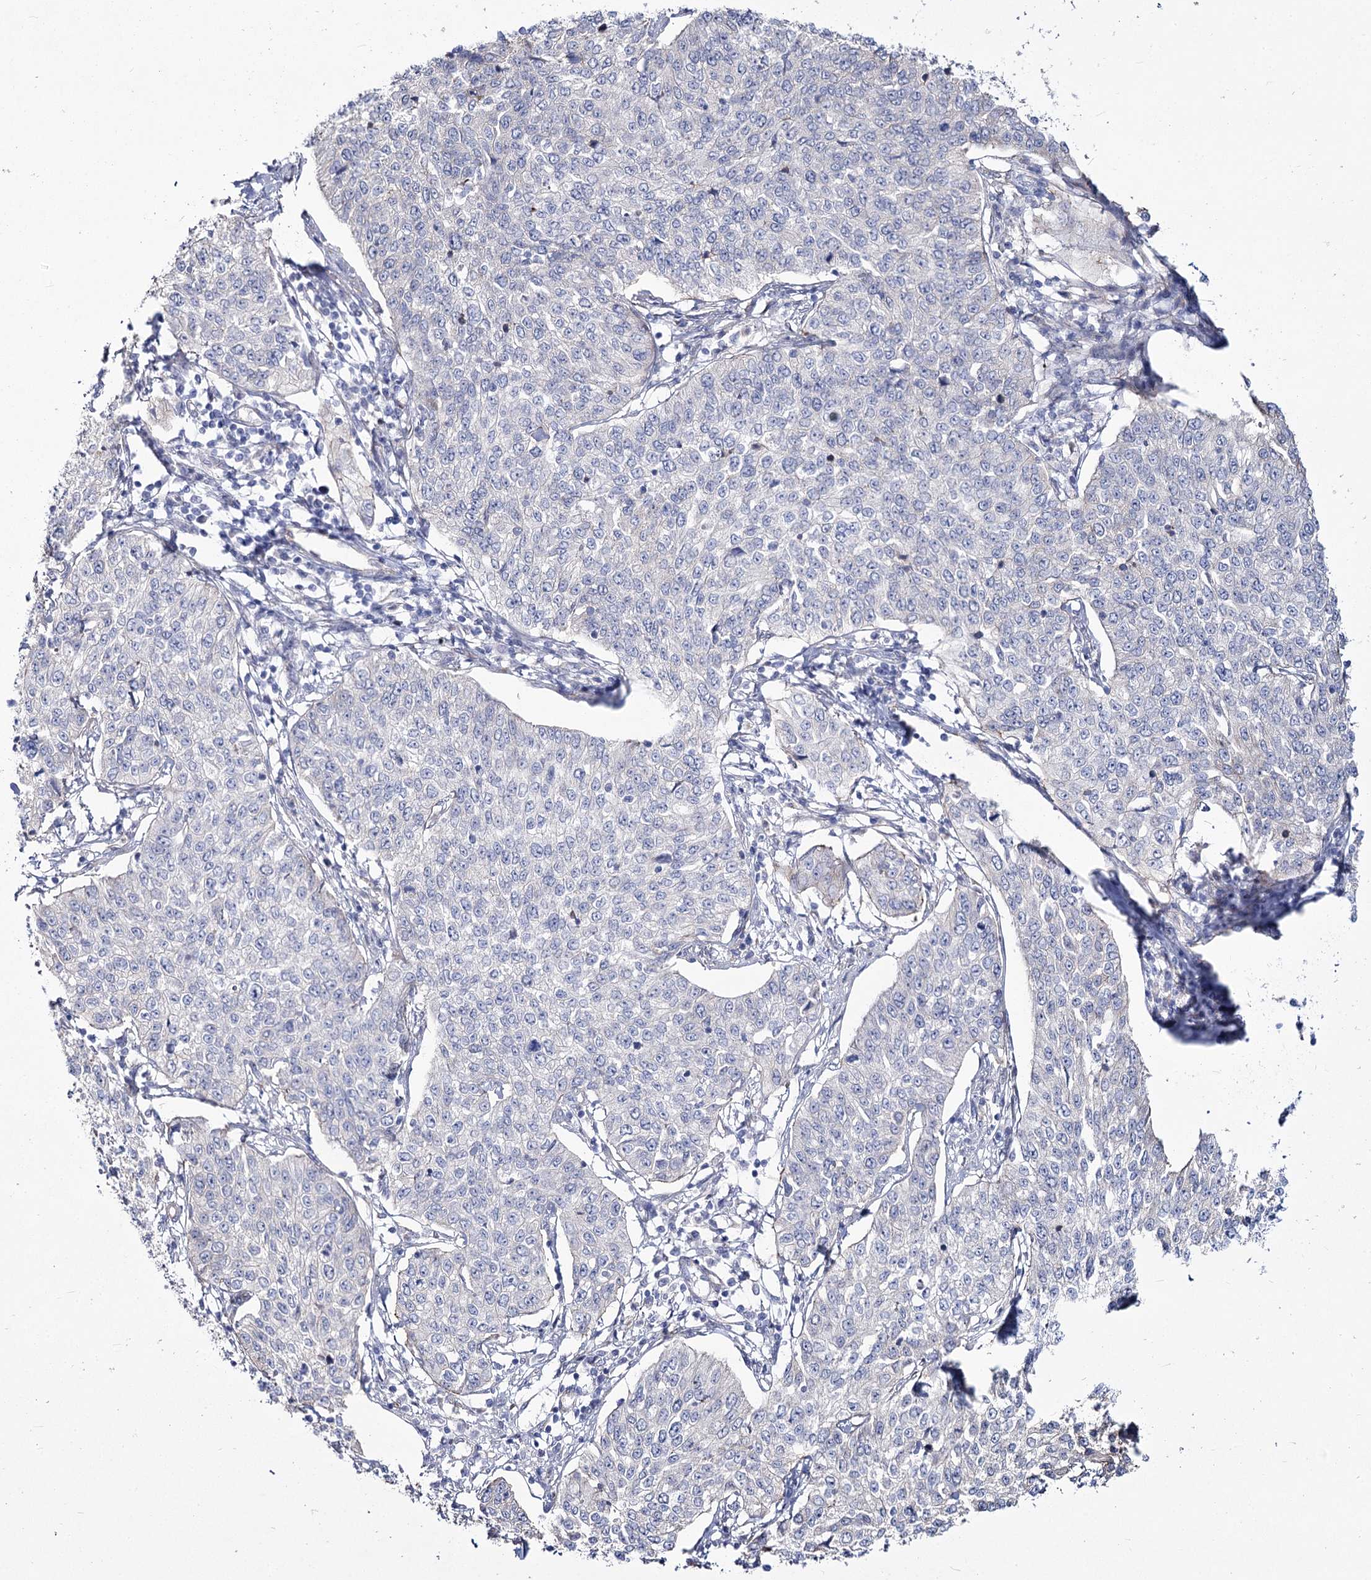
{"staining": {"intensity": "negative", "quantity": "none", "location": "none"}, "tissue": "cervical cancer", "cell_type": "Tumor cells", "image_type": "cancer", "snomed": [{"axis": "morphology", "description": "Squamous cell carcinoma, NOS"}, {"axis": "topography", "description": "Cervix"}], "caption": "Tumor cells show no significant staining in cervical cancer.", "gene": "ME3", "patient": {"sex": "female", "age": 35}}